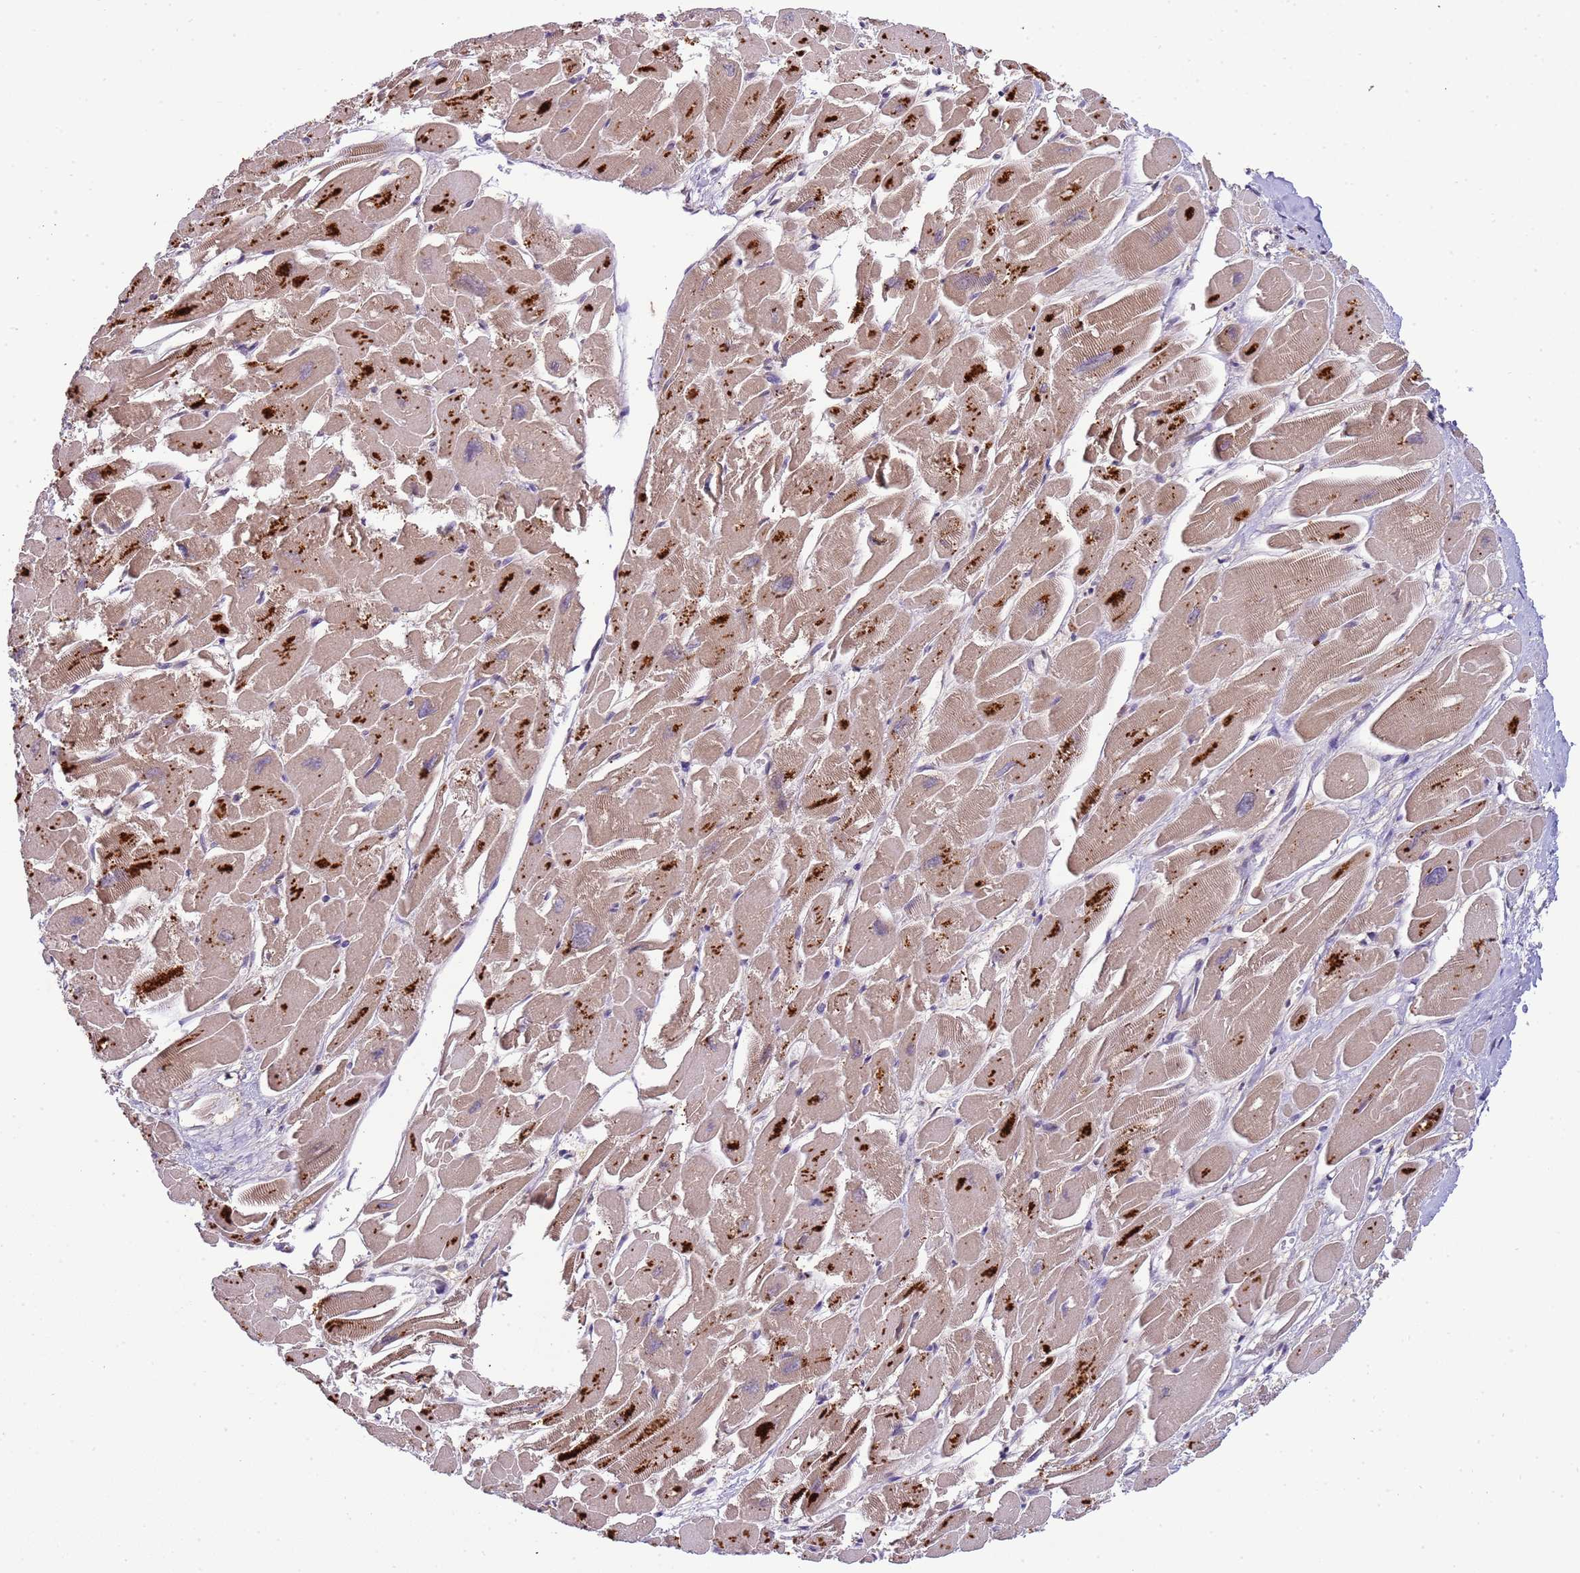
{"staining": {"intensity": "weak", "quantity": "25%-75%", "location": "cytoplasmic/membranous"}, "tissue": "heart muscle", "cell_type": "Cardiomyocytes", "image_type": "normal", "snomed": [{"axis": "morphology", "description": "Normal tissue, NOS"}, {"axis": "topography", "description": "Heart"}], "caption": "Weak cytoplasmic/membranous staining is identified in about 25%-75% of cardiomyocytes in benign heart muscle.", "gene": "PLCXD3", "patient": {"sex": "male", "age": 54}}